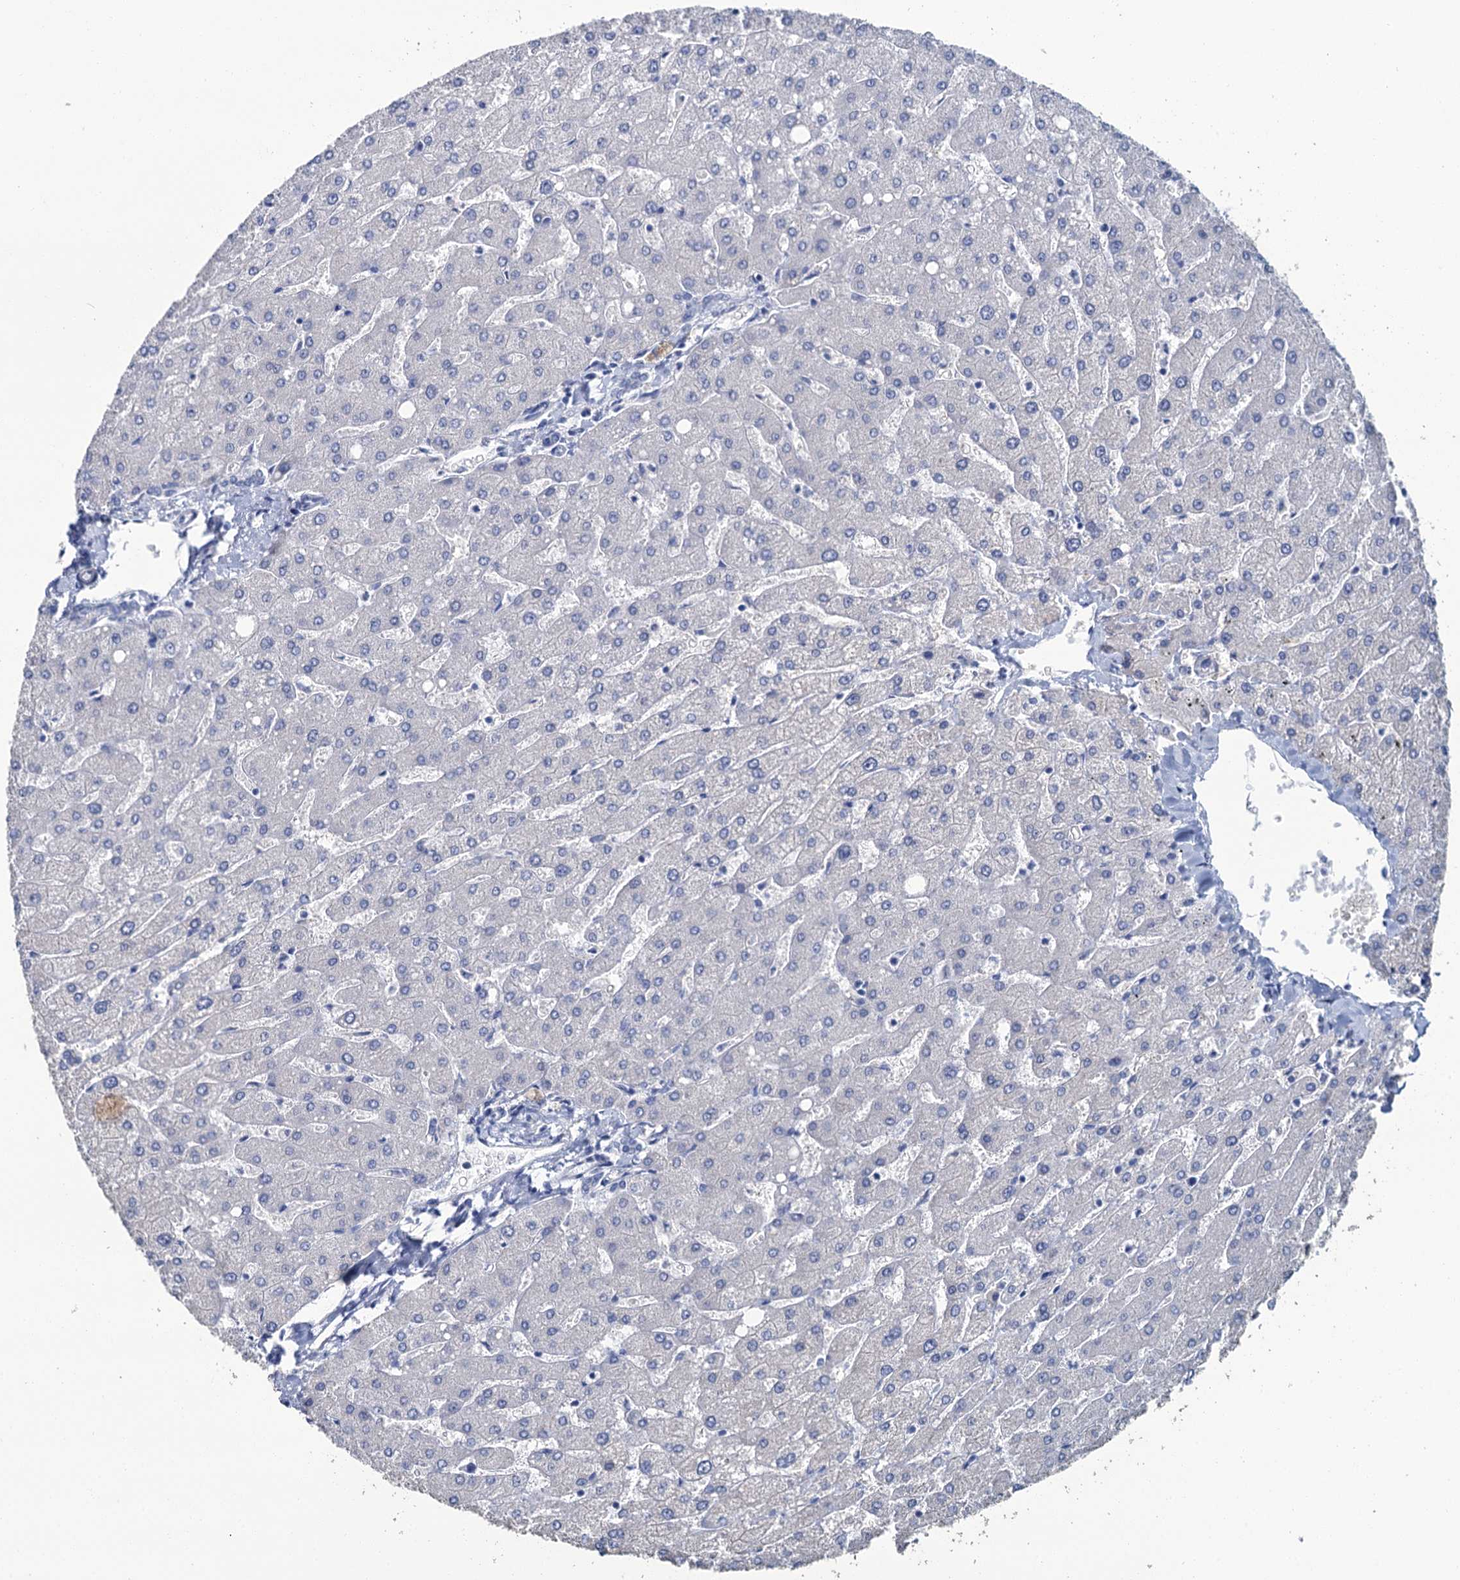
{"staining": {"intensity": "negative", "quantity": "none", "location": "none"}, "tissue": "liver", "cell_type": "Cholangiocytes", "image_type": "normal", "snomed": [{"axis": "morphology", "description": "Normal tissue, NOS"}, {"axis": "topography", "description": "Liver"}], "caption": "Micrograph shows no significant protein positivity in cholangiocytes of benign liver. (Stains: DAB (3,3'-diaminobenzidine) immunohistochemistry (IHC) with hematoxylin counter stain, Microscopy: brightfield microscopy at high magnification).", "gene": "SNCB", "patient": {"sex": "male", "age": 55}}